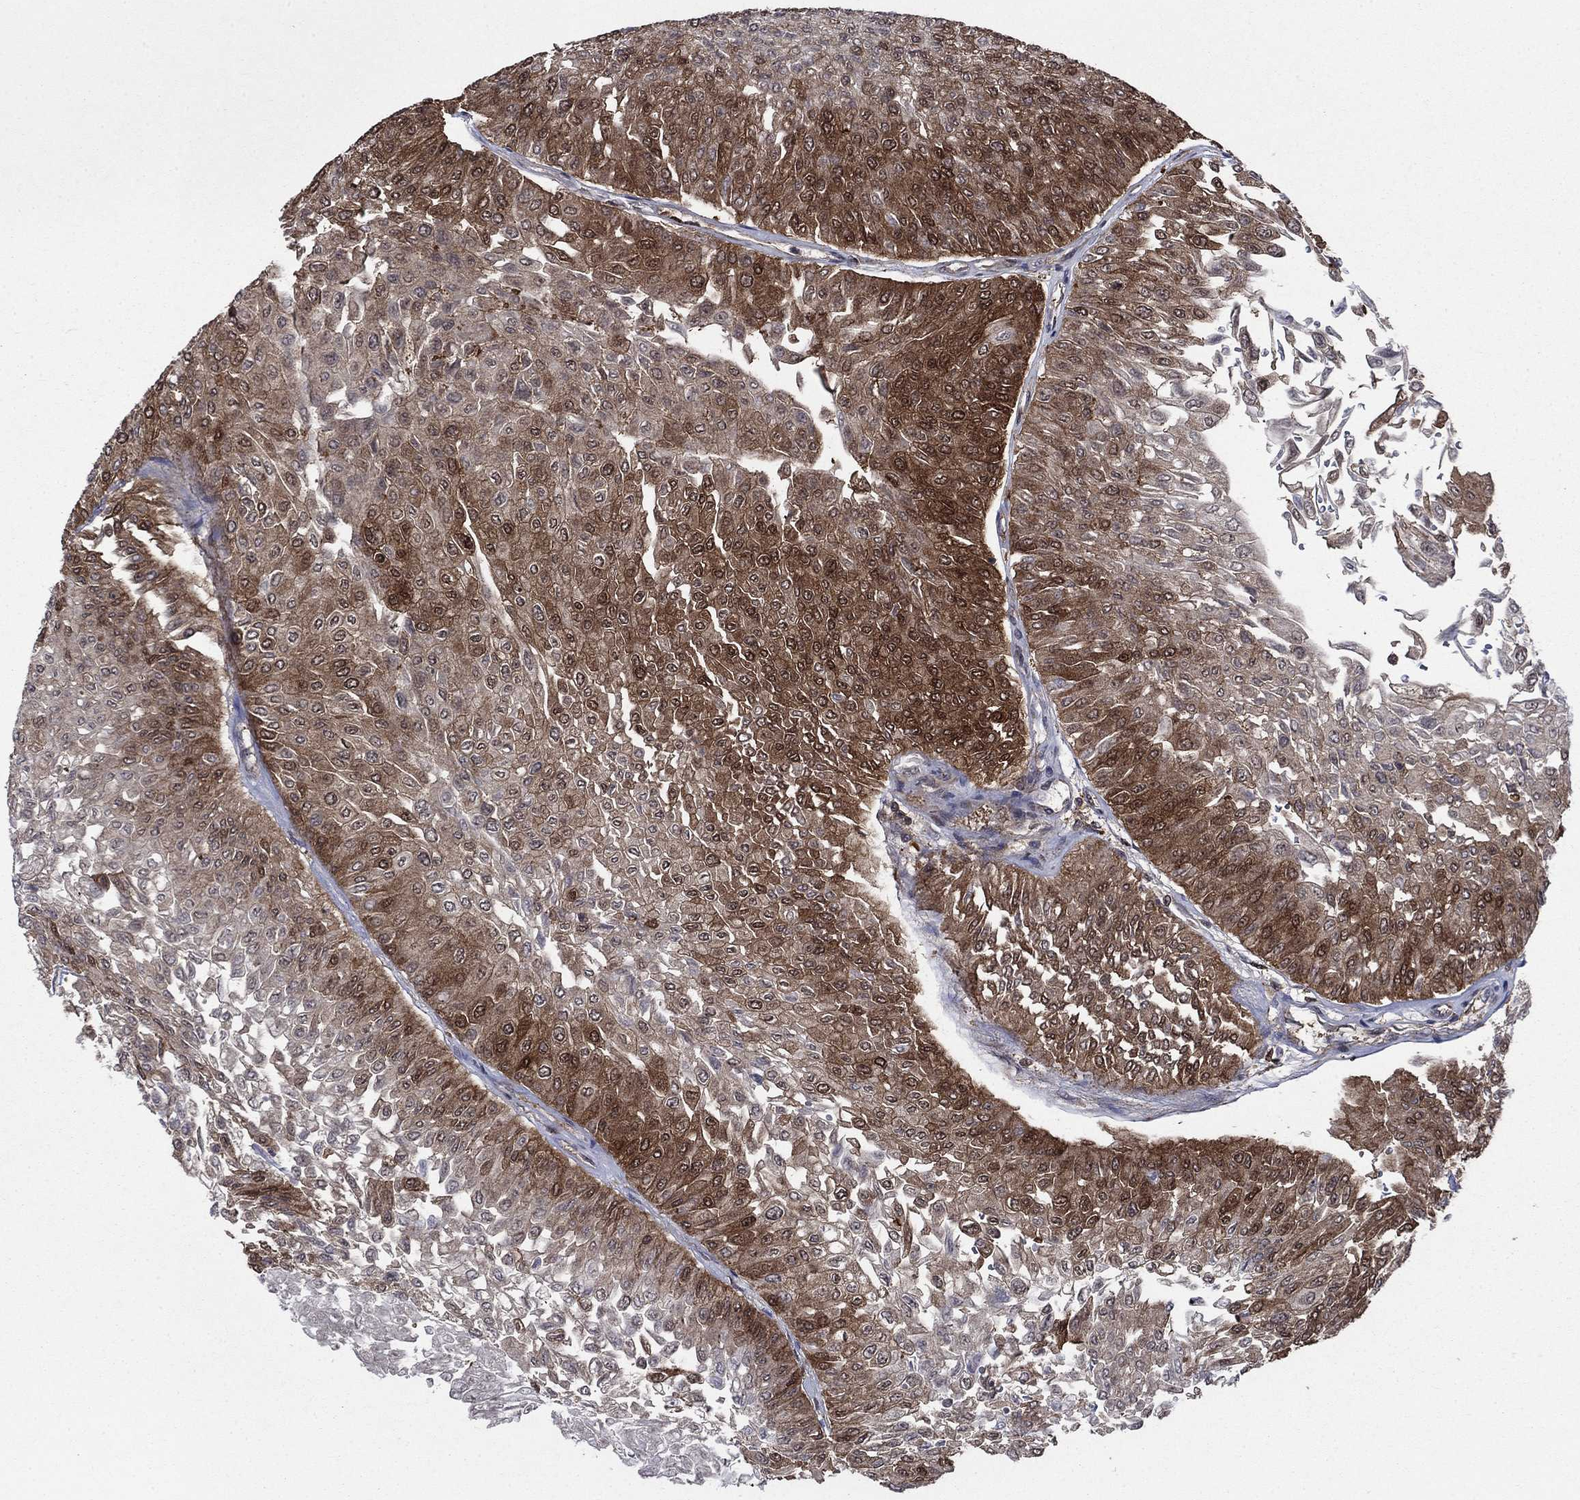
{"staining": {"intensity": "strong", "quantity": "<25%", "location": "cytoplasmic/membranous"}, "tissue": "urothelial cancer", "cell_type": "Tumor cells", "image_type": "cancer", "snomed": [{"axis": "morphology", "description": "Urothelial carcinoma, Low grade"}, {"axis": "topography", "description": "Urinary bladder"}], "caption": "Approximately <25% of tumor cells in human low-grade urothelial carcinoma display strong cytoplasmic/membranous protein staining as visualized by brown immunohistochemical staining.", "gene": "CACYBP", "patient": {"sex": "male", "age": 67}}